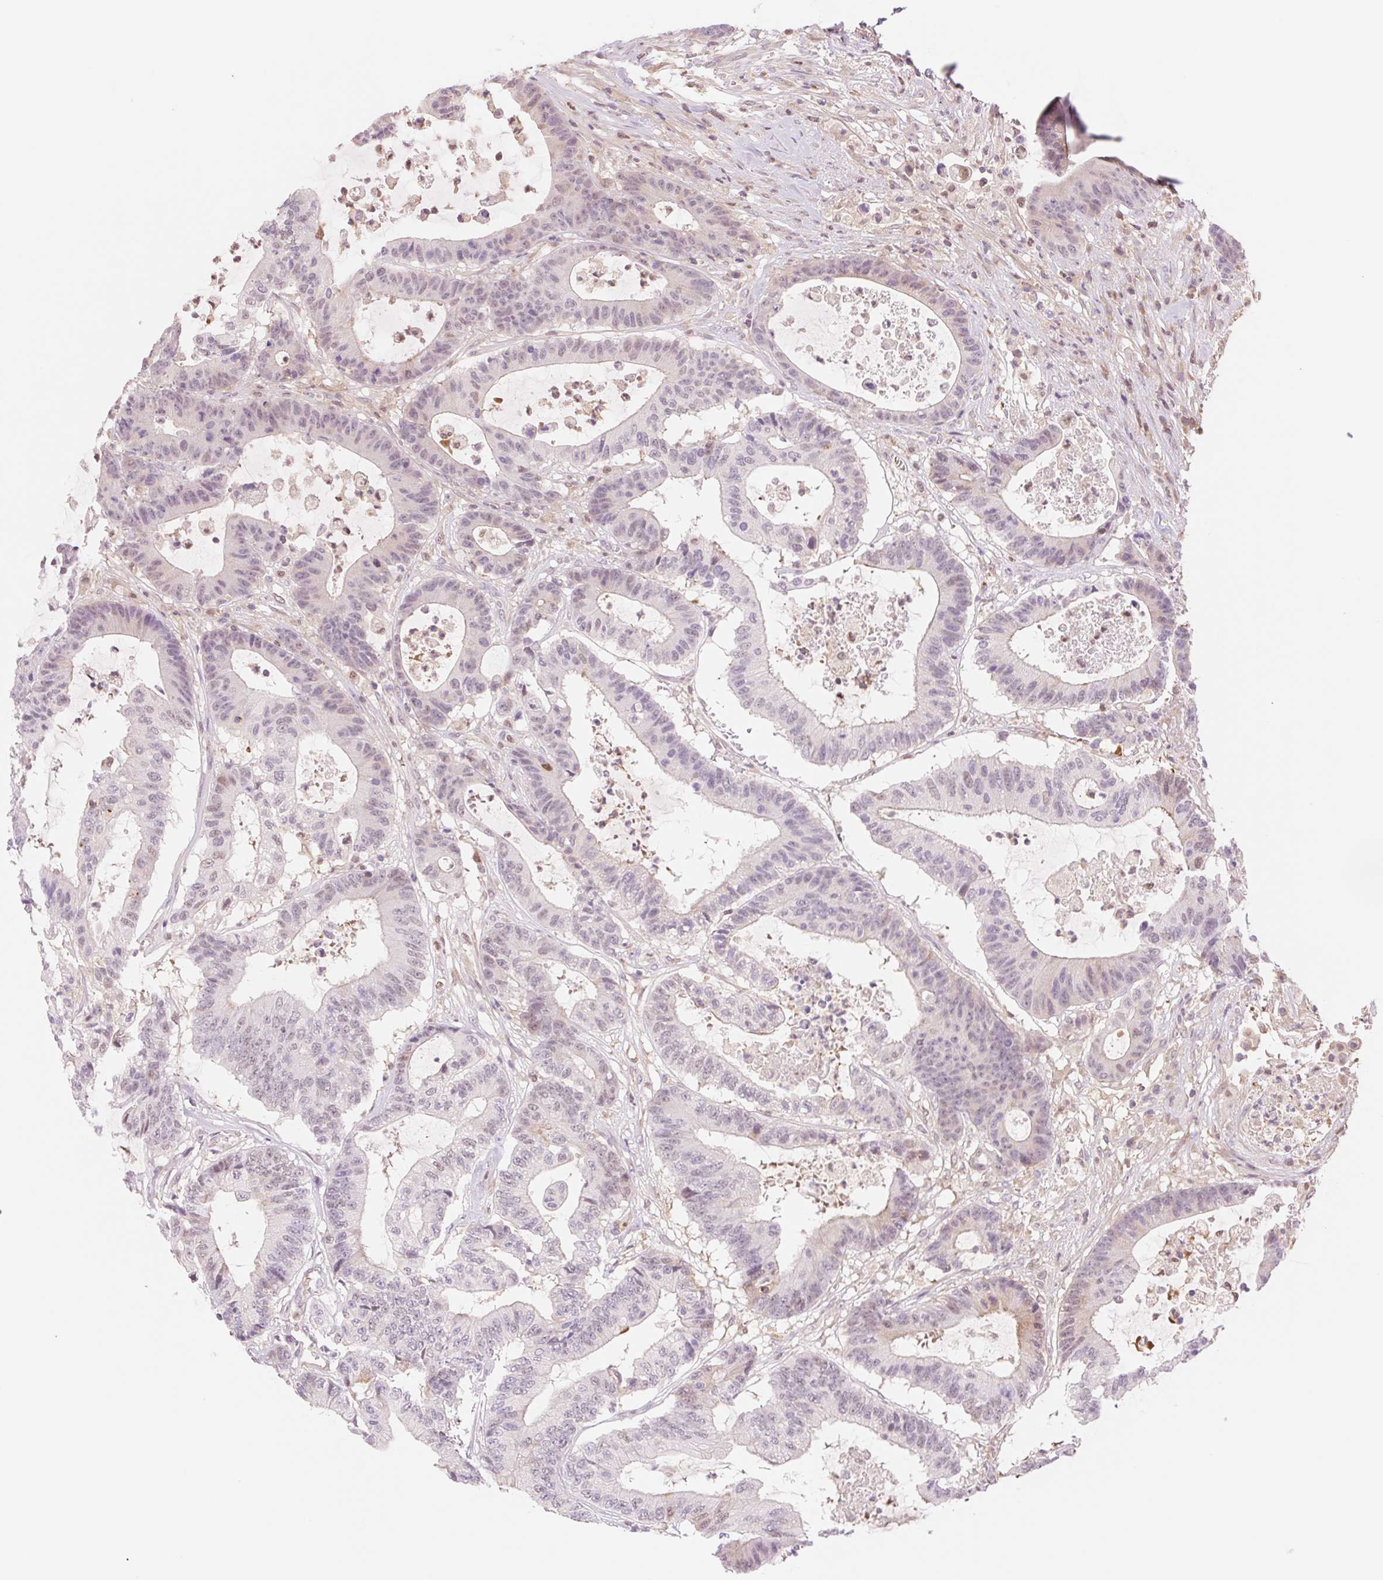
{"staining": {"intensity": "weak", "quantity": "25%-75%", "location": "nuclear"}, "tissue": "colorectal cancer", "cell_type": "Tumor cells", "image_type": "cancer", "snomed": [{"axis": "morphology", "description": "Adenocarcinoma, NOS"}, {"axis": "topography", "description": "Colon"}], "caption": "Protein analysis of colorectal adenocarcinoma tissue displays weak nuclear positivity in approximately 25%-75% of tumor cells.", "gene": "HEBP1", "patient": {"sex": "female", "age": 84}}